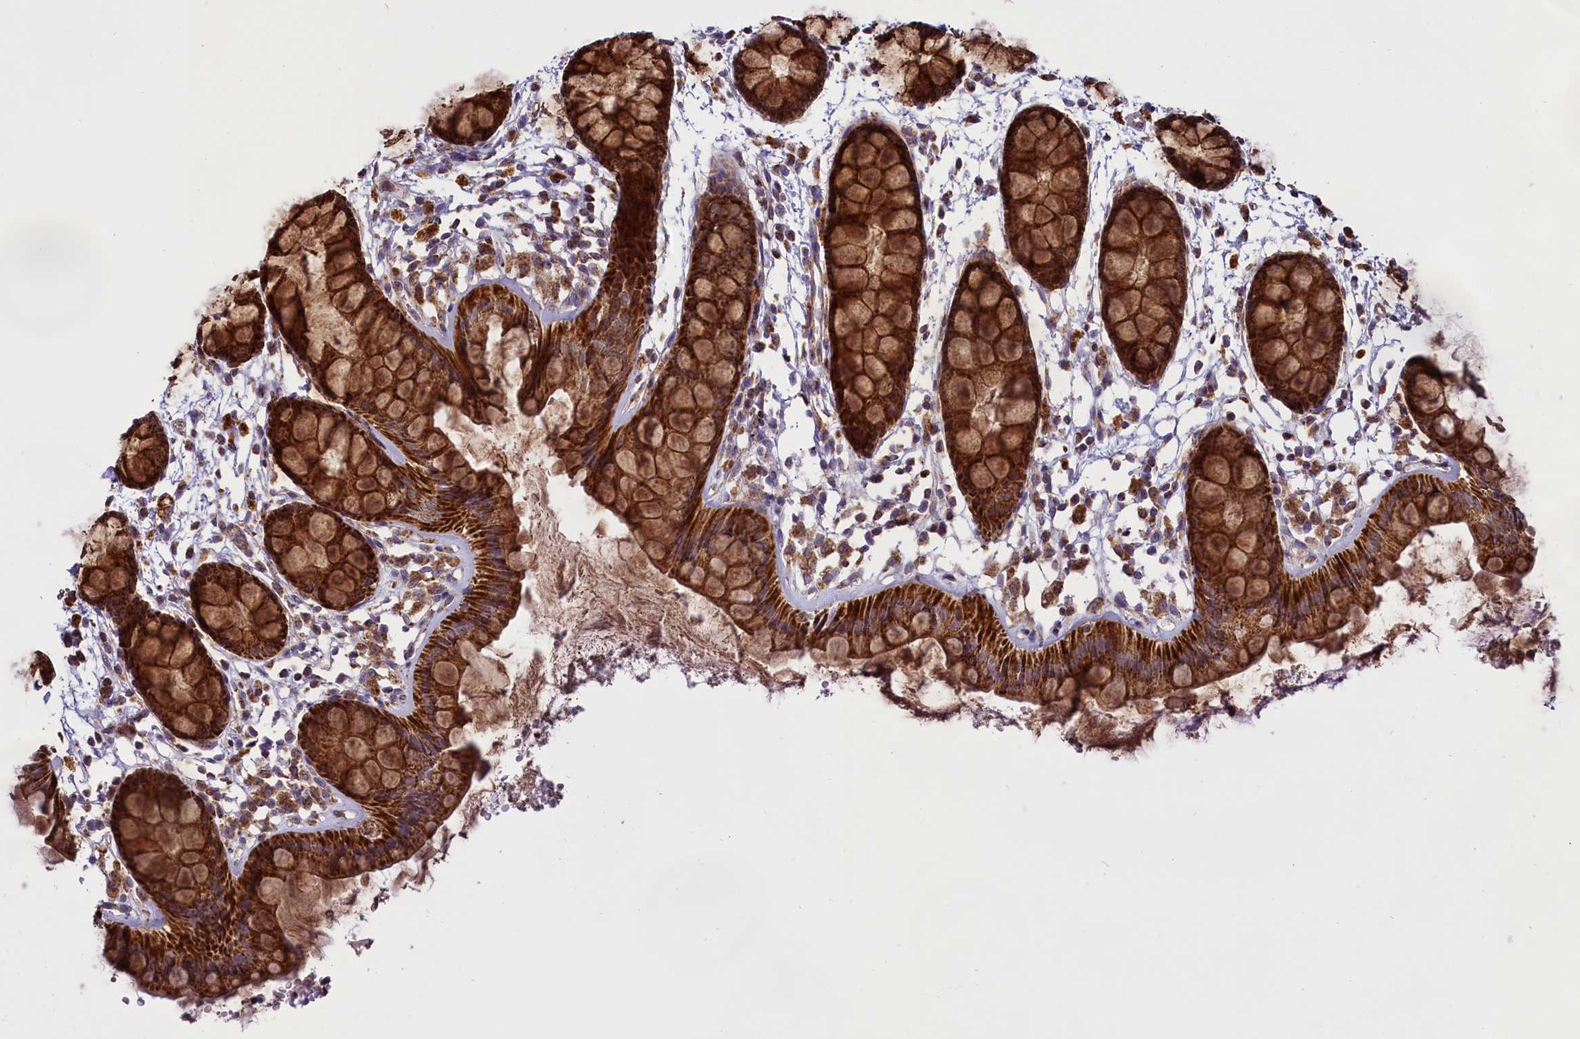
{"staining": {"intensity": "strong", "quantity": ">75%", "location": "cytoplasmic/membranous"}, "tissue": "rectum", "cell_type": "Glandular cells", "image_type": "normal", "snomed": [{"axis": "morphology", "description": "Normal tissue, NOS"}, {"axis": "topography", "description": "Rectum"}], "caption": "A high amount of strong cytoplasmic/membranous positivity is seen in about >75% of glandular cells in unremarkable rectum.", "gene": "GLRX5", "patient": {"sex": "female", "age": 66}}